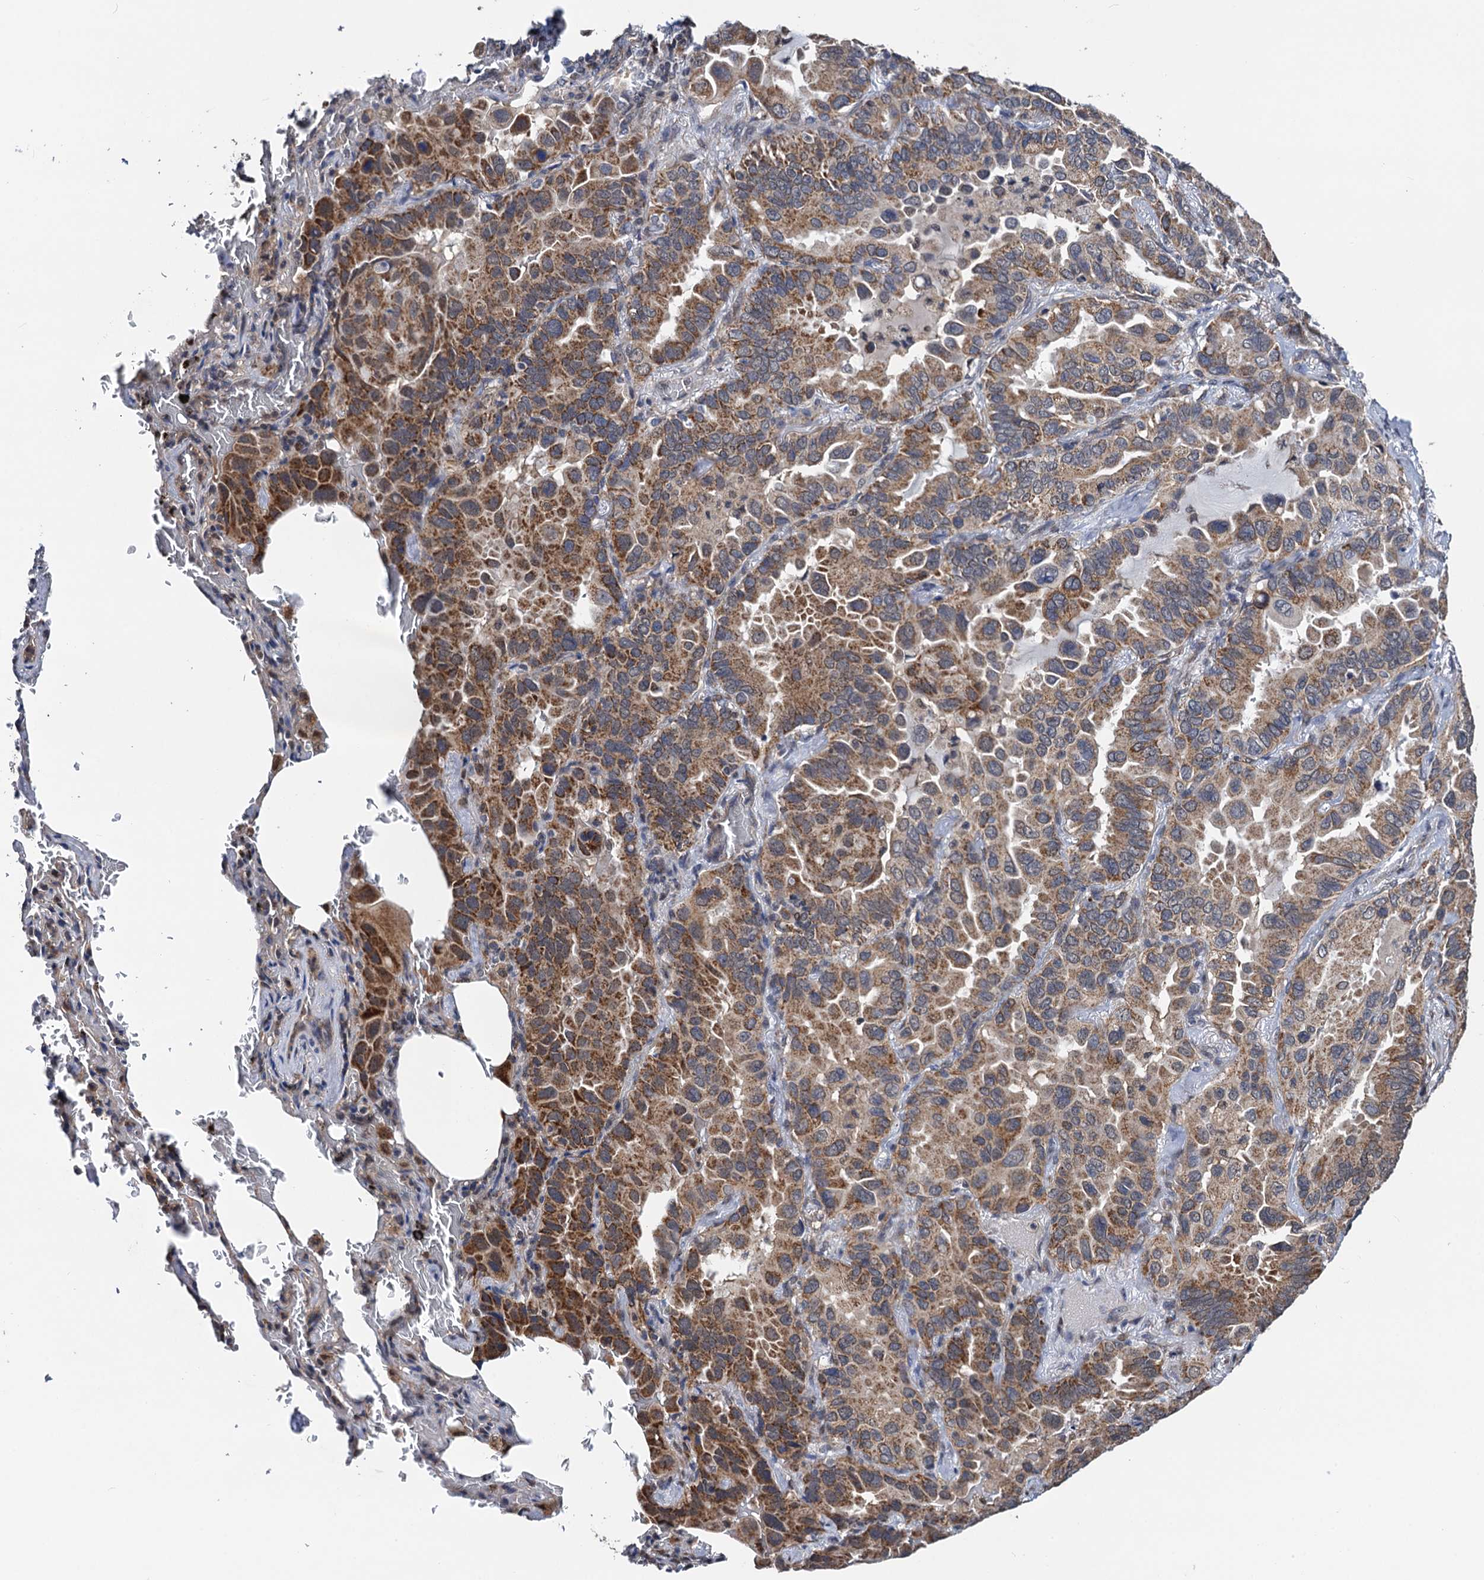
{"staining": {"intensity": "moderate", "quantity": ">75%", "location": "cytoplasmic/membranous"}, "tissue": "lung cancer", "cell_type": "Tumor cells", "image_type": "cancer", "snomed": [{"axis": "morphology", "description": "Adenocarcinoma, NOS"}, {"axis": "topography", "description": "Lung"}], "caption": "DAB (3,3'-diaminobenzidine) immunohistochemical staining of lung adenocarcinoma exhibits moderate cytoplasmic/membranous protein expression in about >75% of tumor cells. The staining was performed using DAB to visualize the protein expression in brown, while the nuclei were stained in blue with hematoxylin (Magnification: 20x).", "gene": "PTCD3", "patient": {"sex": "male", "age": 64}}